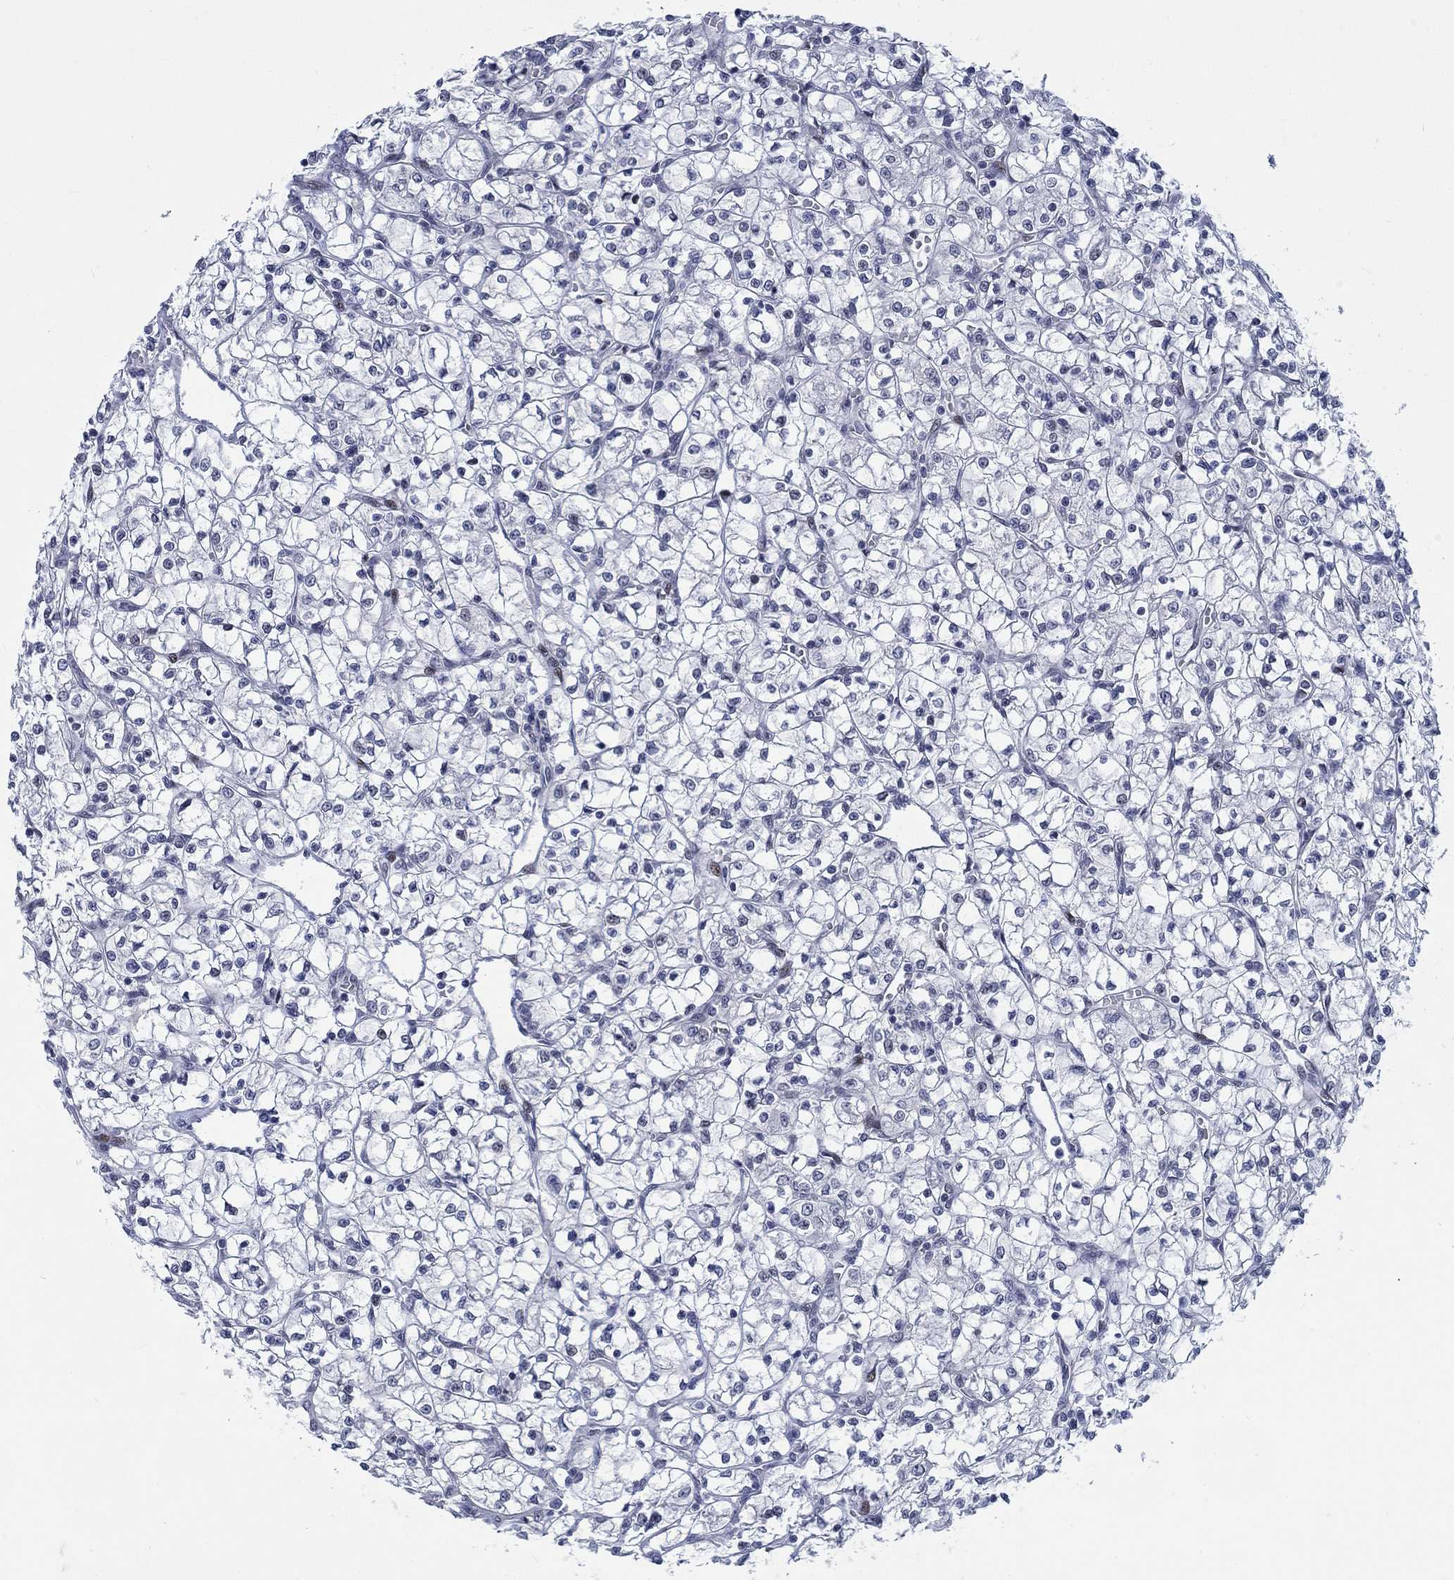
{"staining": {"intensity": "negative", "quantity": "none", "location": "none"}, "tissue": "renal cancer", "cell_type": "Tumor cells", "image_type": "cancer", "snomed": [{"axis": "morphology", "description": "Adenocarcinoma, NOS"}, {"axis": "topography", "description": "Kidney"}], "caption": "Histopathology image shows no significant protein expression in tumor cells of adenocarcinoma (renal). (Stains: DAB immunohistochemistry with hematoxylin counter stain, Microscopy: brightfield microscopy at high magnification).", "gene": "NEU3", "patient": {"sex": "female", "age": 64}}